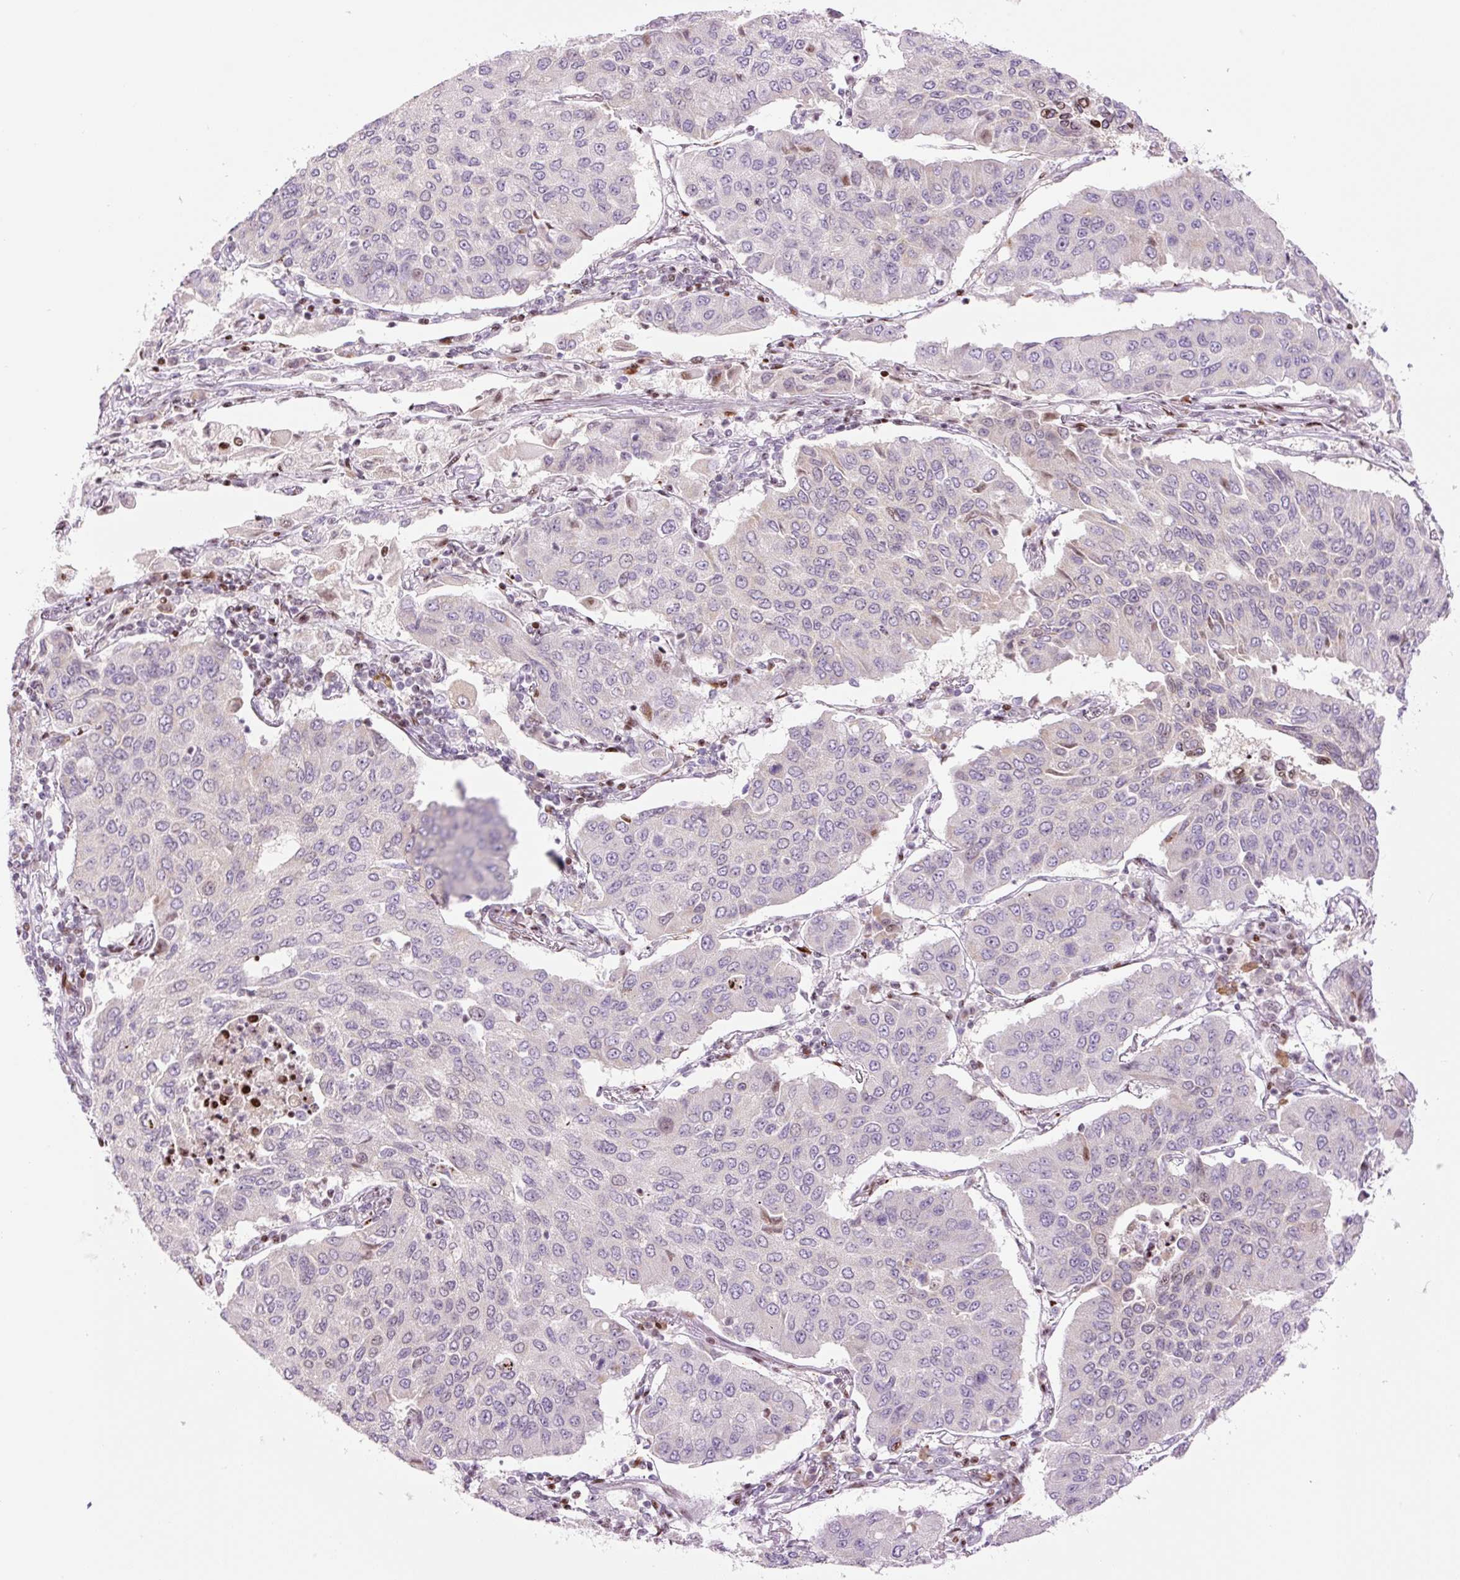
{"staining": {"intensity": "moderate", "quantity": "<25%", "location": "nuclear"}, "tissue": "lung cancer", "cell_type": "Tumor cells", "image_type": "cancer", "snomed": [{"axis": "morphology", "description": "Squamous cell carcinoma, NOS"}, {"axis": "topography", "description": "Lung"}], "caption": "This is an image of immunohistochemistry (IHC) staining of squamous cell carcinoma (lung), which shows moderate positivity in the nuclear of tumor cells.", "gene": "TMEM177", "patient": {"sex": "male", "age": 74}}